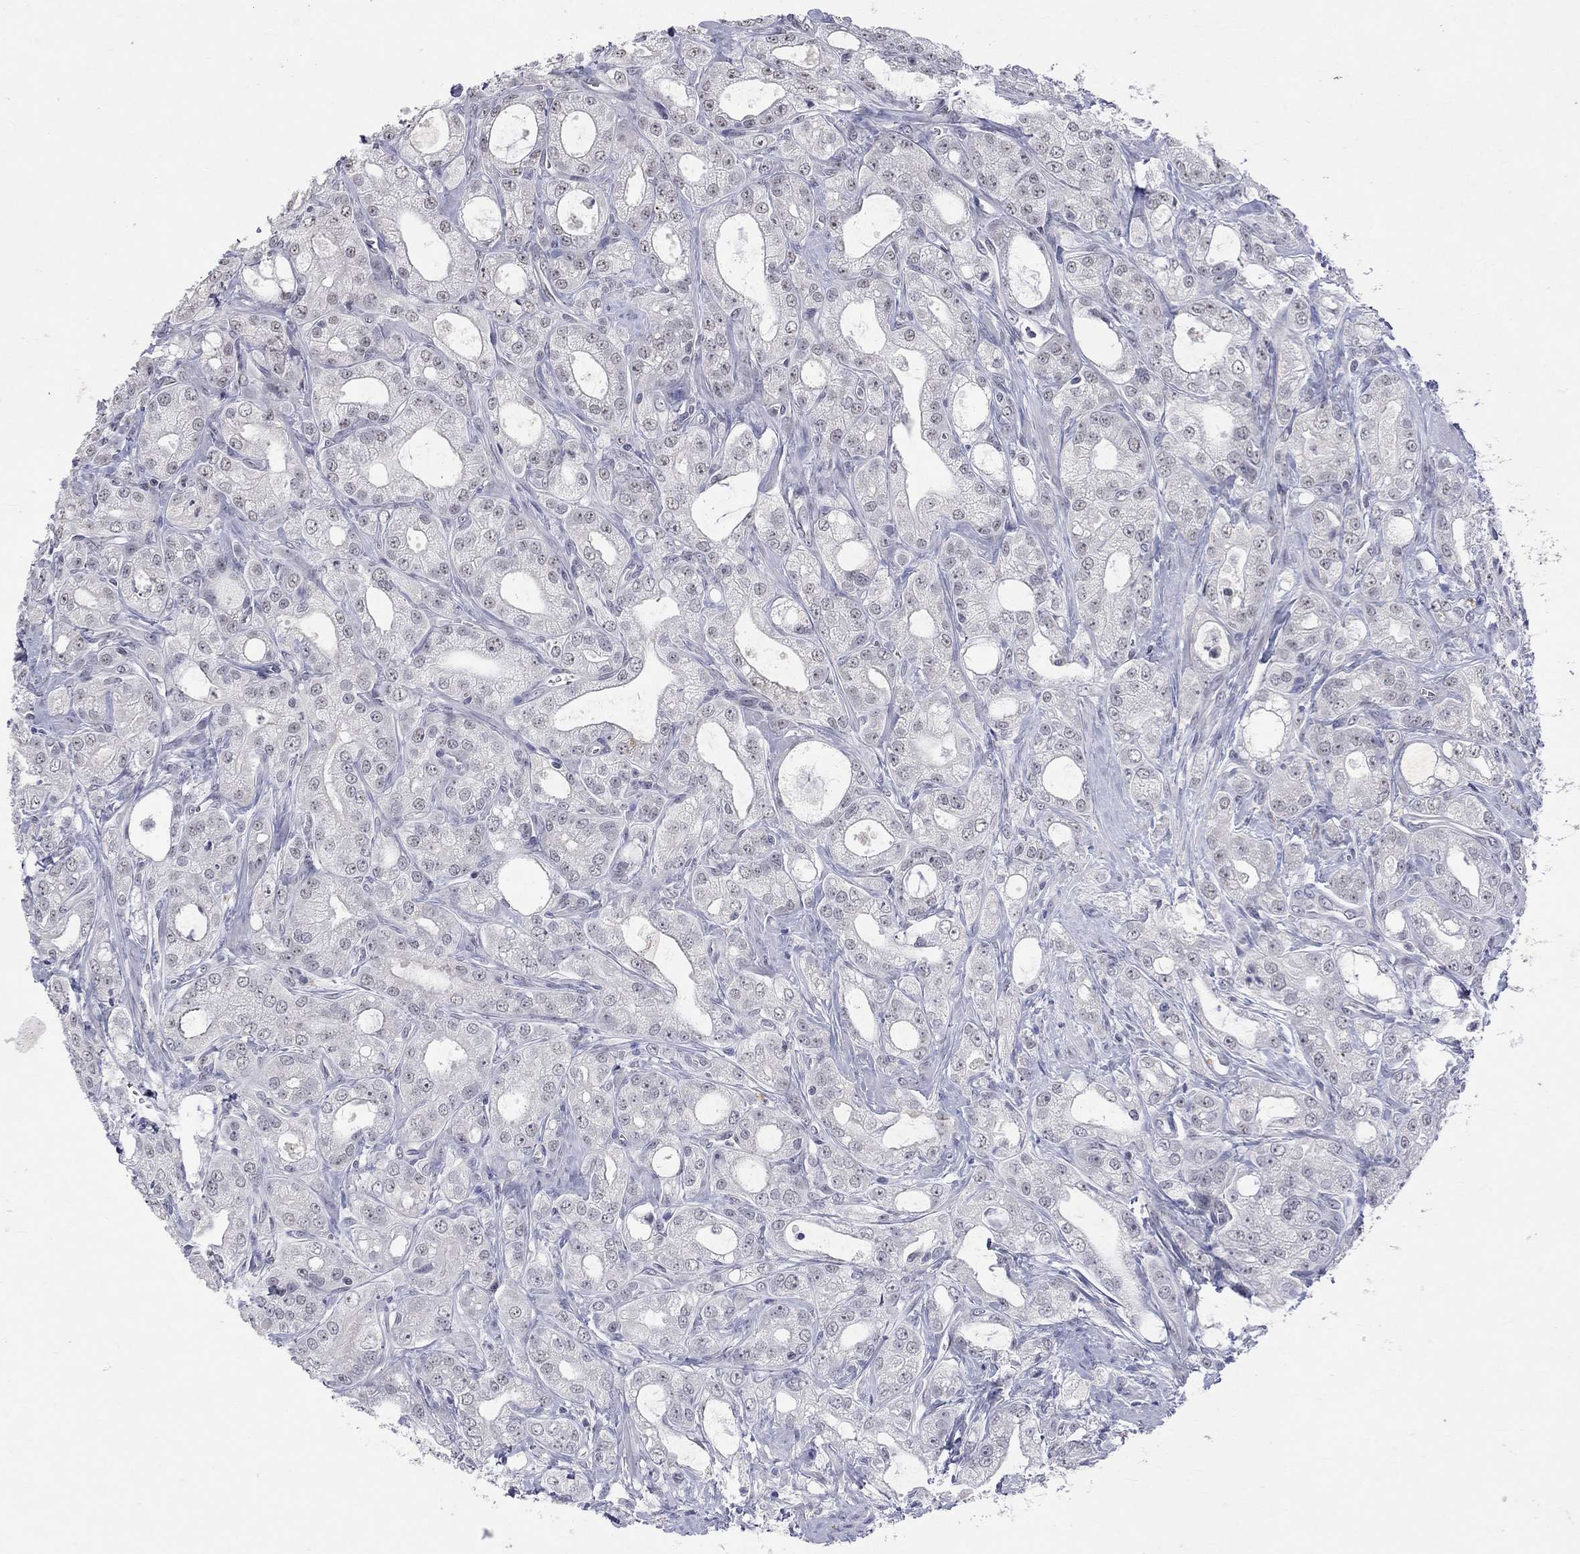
{"staining": {"intensity": "negative", "quantity": "none", "location": "none"}, "tissue": "prostate cancer", "cell_type": "Tumor cells", "image_type": "cancer", "snomed": [{"axis": "morphology", "description": "Adenocarcinoma, NOS"}, {"axis": "morphology", "description": "Adenocarcinoma, High grade"}, {"axis": "topography", "description": "Prostate"}], "caption": "Micrograph shows no protein positivity in tumor cells of adenocarcinoma (high-grade) (prostate) tissue.", "gene": "TMEM143", "patient": {"sex": "male", "age": 70}}